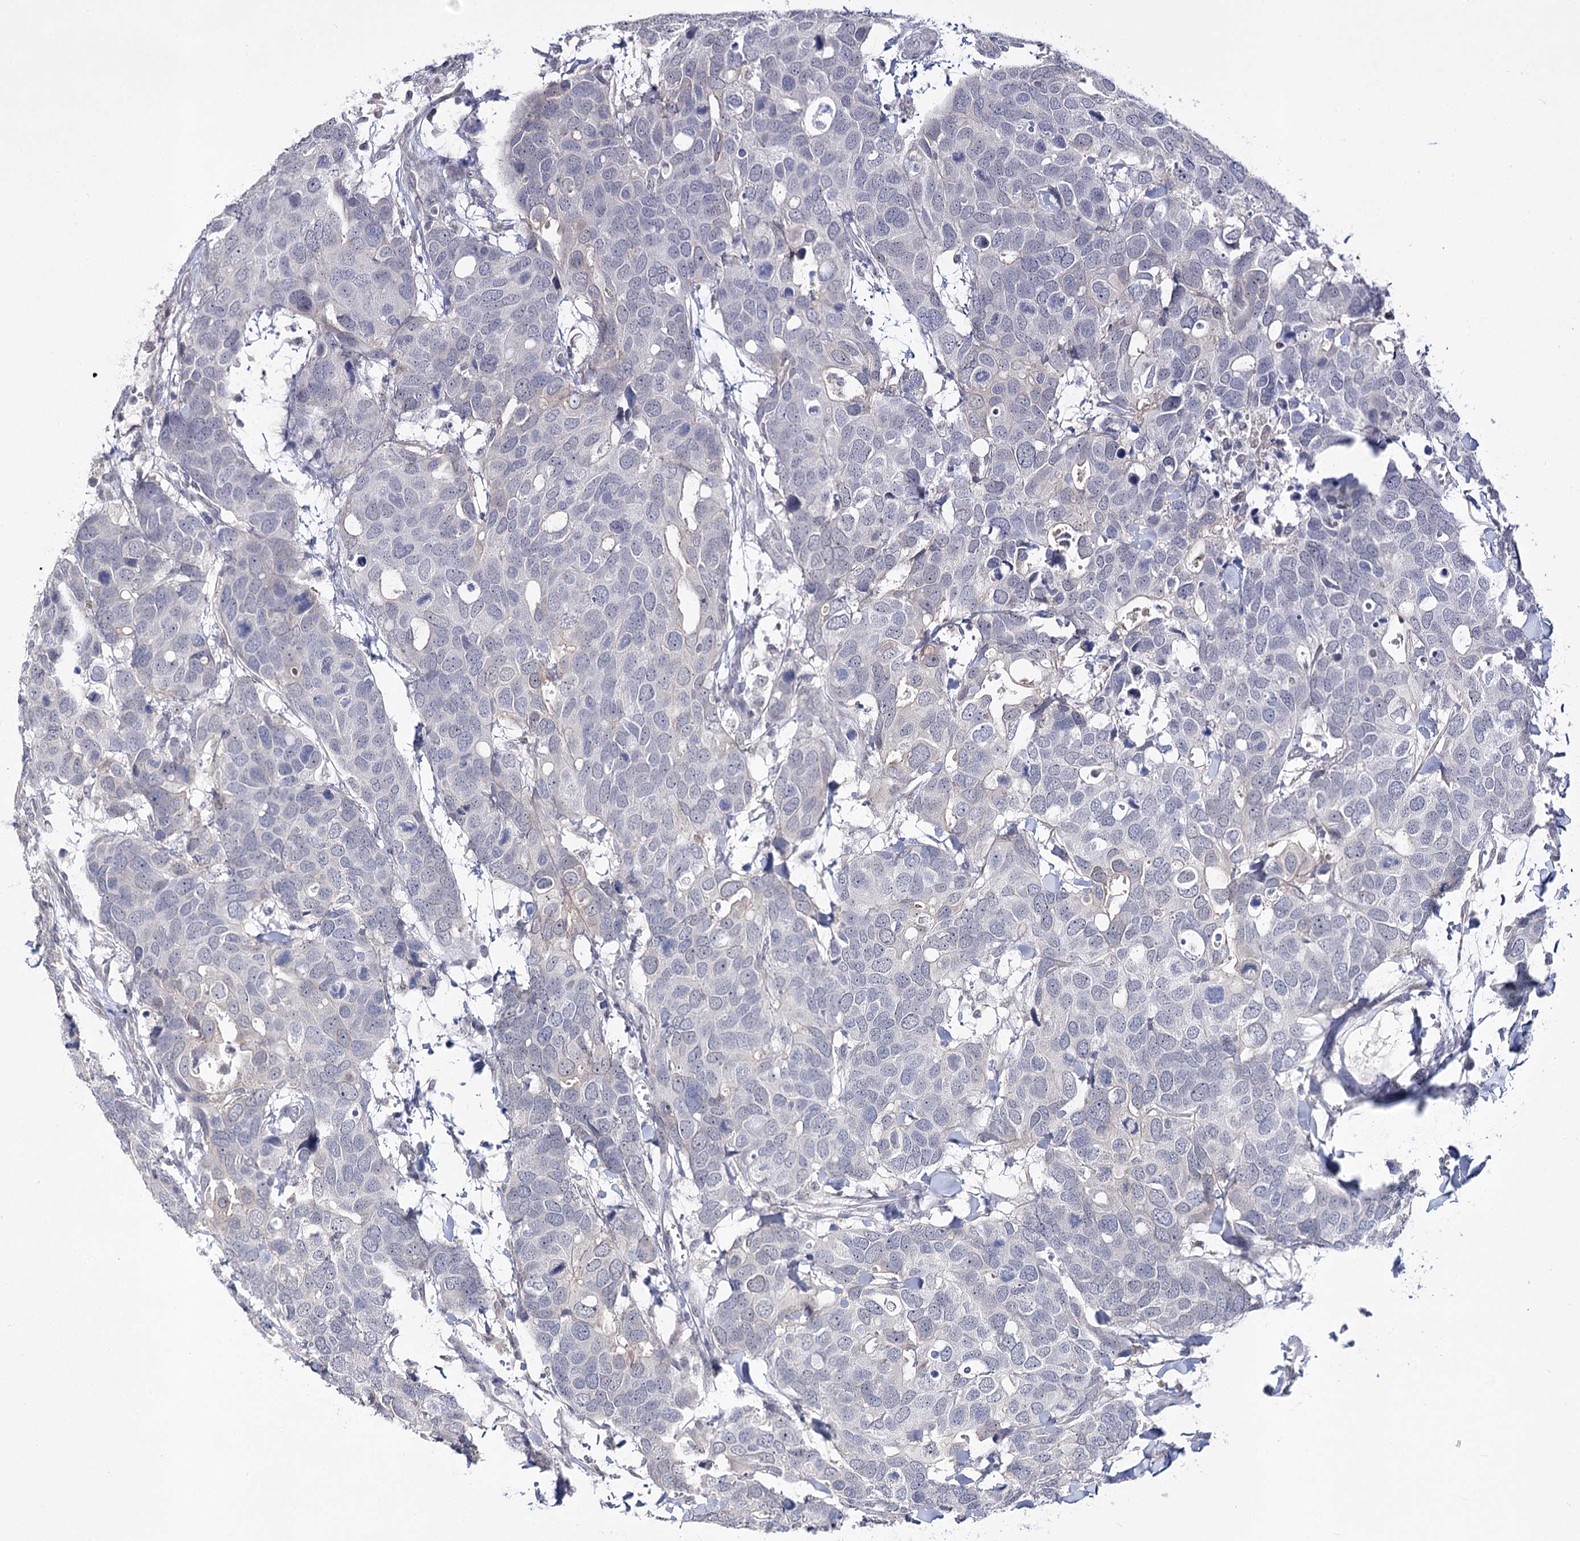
{"staining": {"intensity": "negative", "quantity": "none", "location": "none"}, "tissue": "breast cancer", "cell_type": "Tumor cells", "image_type": "cancer", "snomed": [{"axis": "morphology", "description": "Duct carcinoma"}, {"axis": "topography", "description": "Breast"}], "caption": "A micrograph of breast cancer stained for a protein reveals no brown staining in tumor cells.", "gene": "ATP10B", "patient": {"sex": "female", "age": 83}}